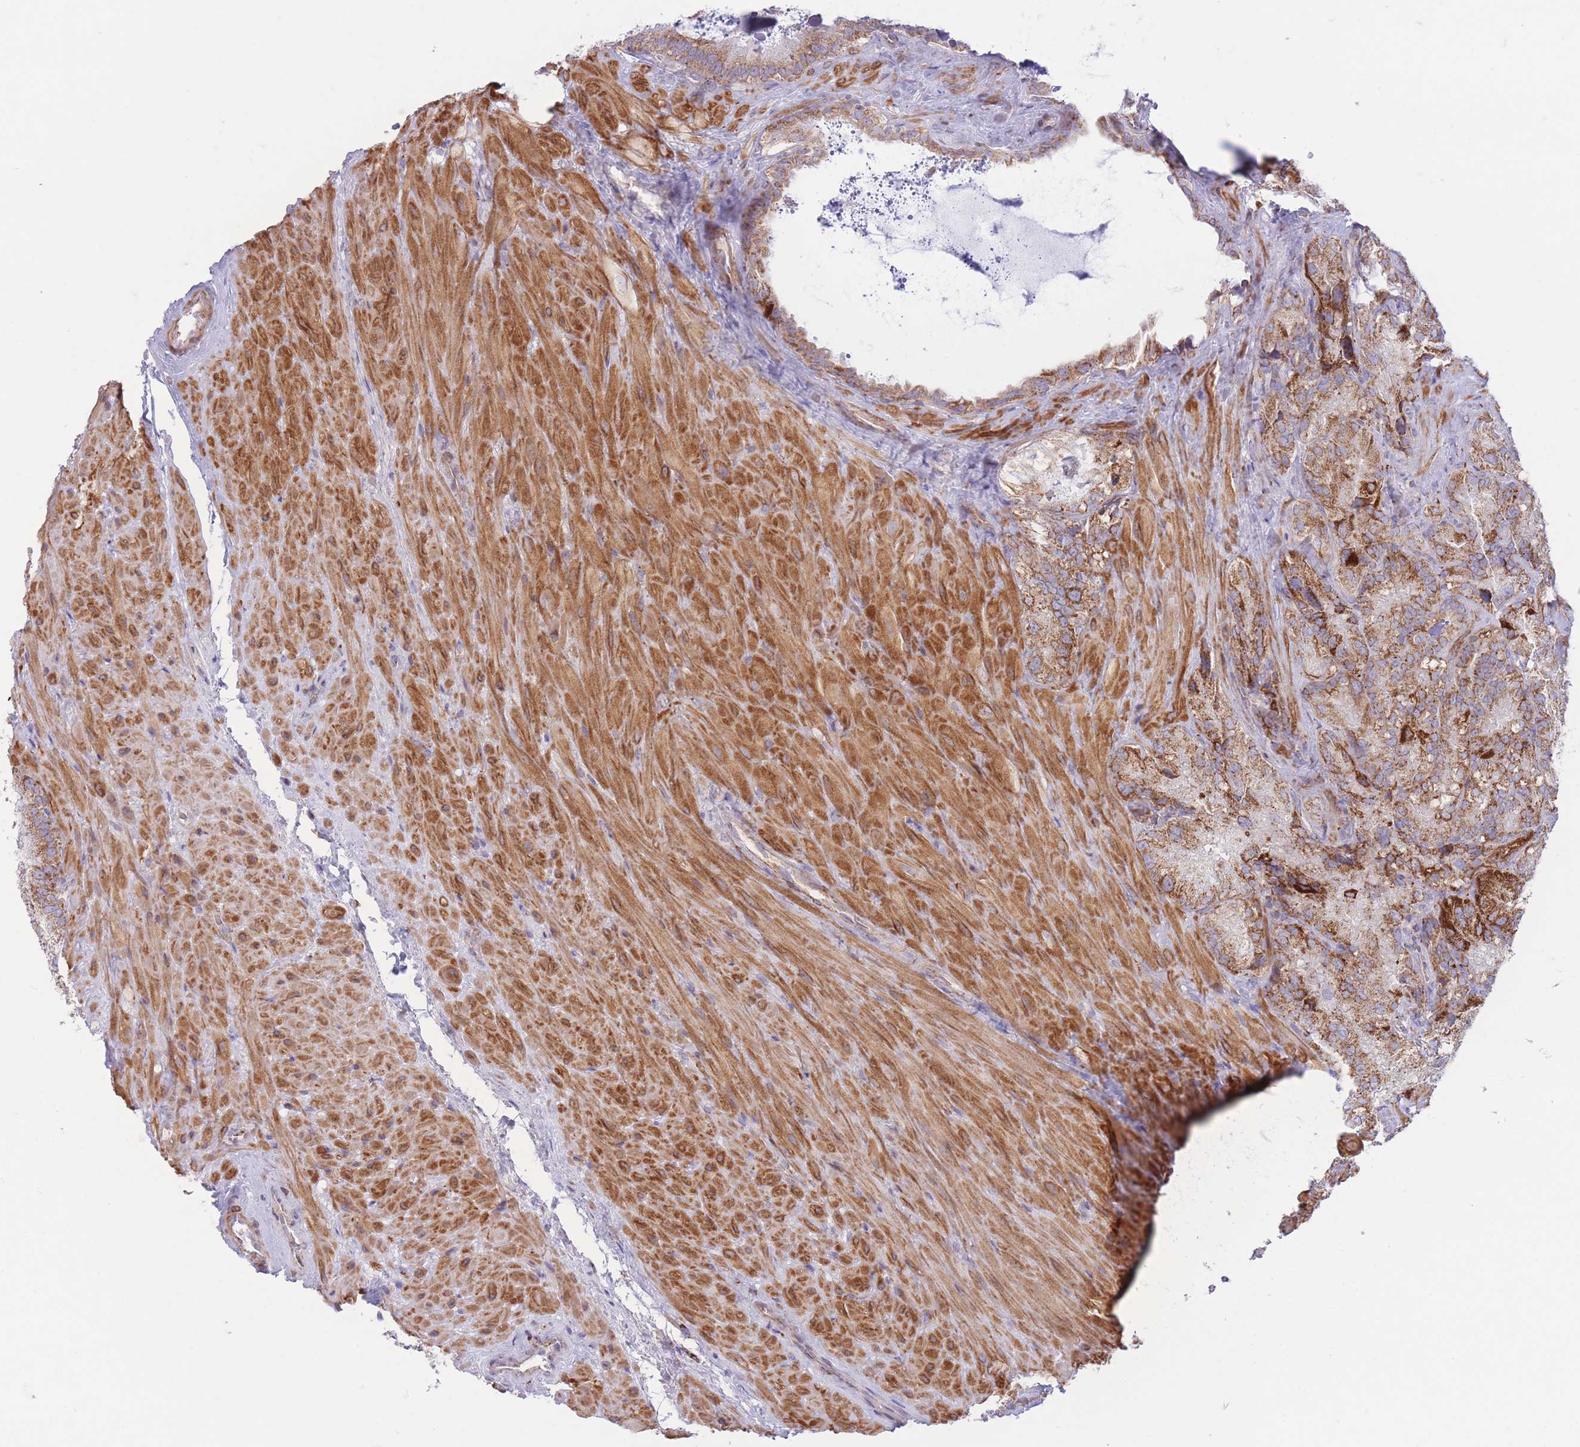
{"staining": {"intensity": "strong", "quantity": ">75%", "location": "cytoplasmic/membranous"}, "tissue": "seminal vesicle", "cell_type": "Glandular cells", "image_type": "normal", "snomed": [{"axis": "morphology", "description": "Normal tissue, NOS"}, {"axis": "topography", "description": "Seminal veicle"}], "caption": "Protein analysis of benign seminal vesicle displays strong cytoplasmic/membranous expression in about >75% of glandular cells.", "gene": "MPND", "patient": {"sex": "male", "age": 62}}